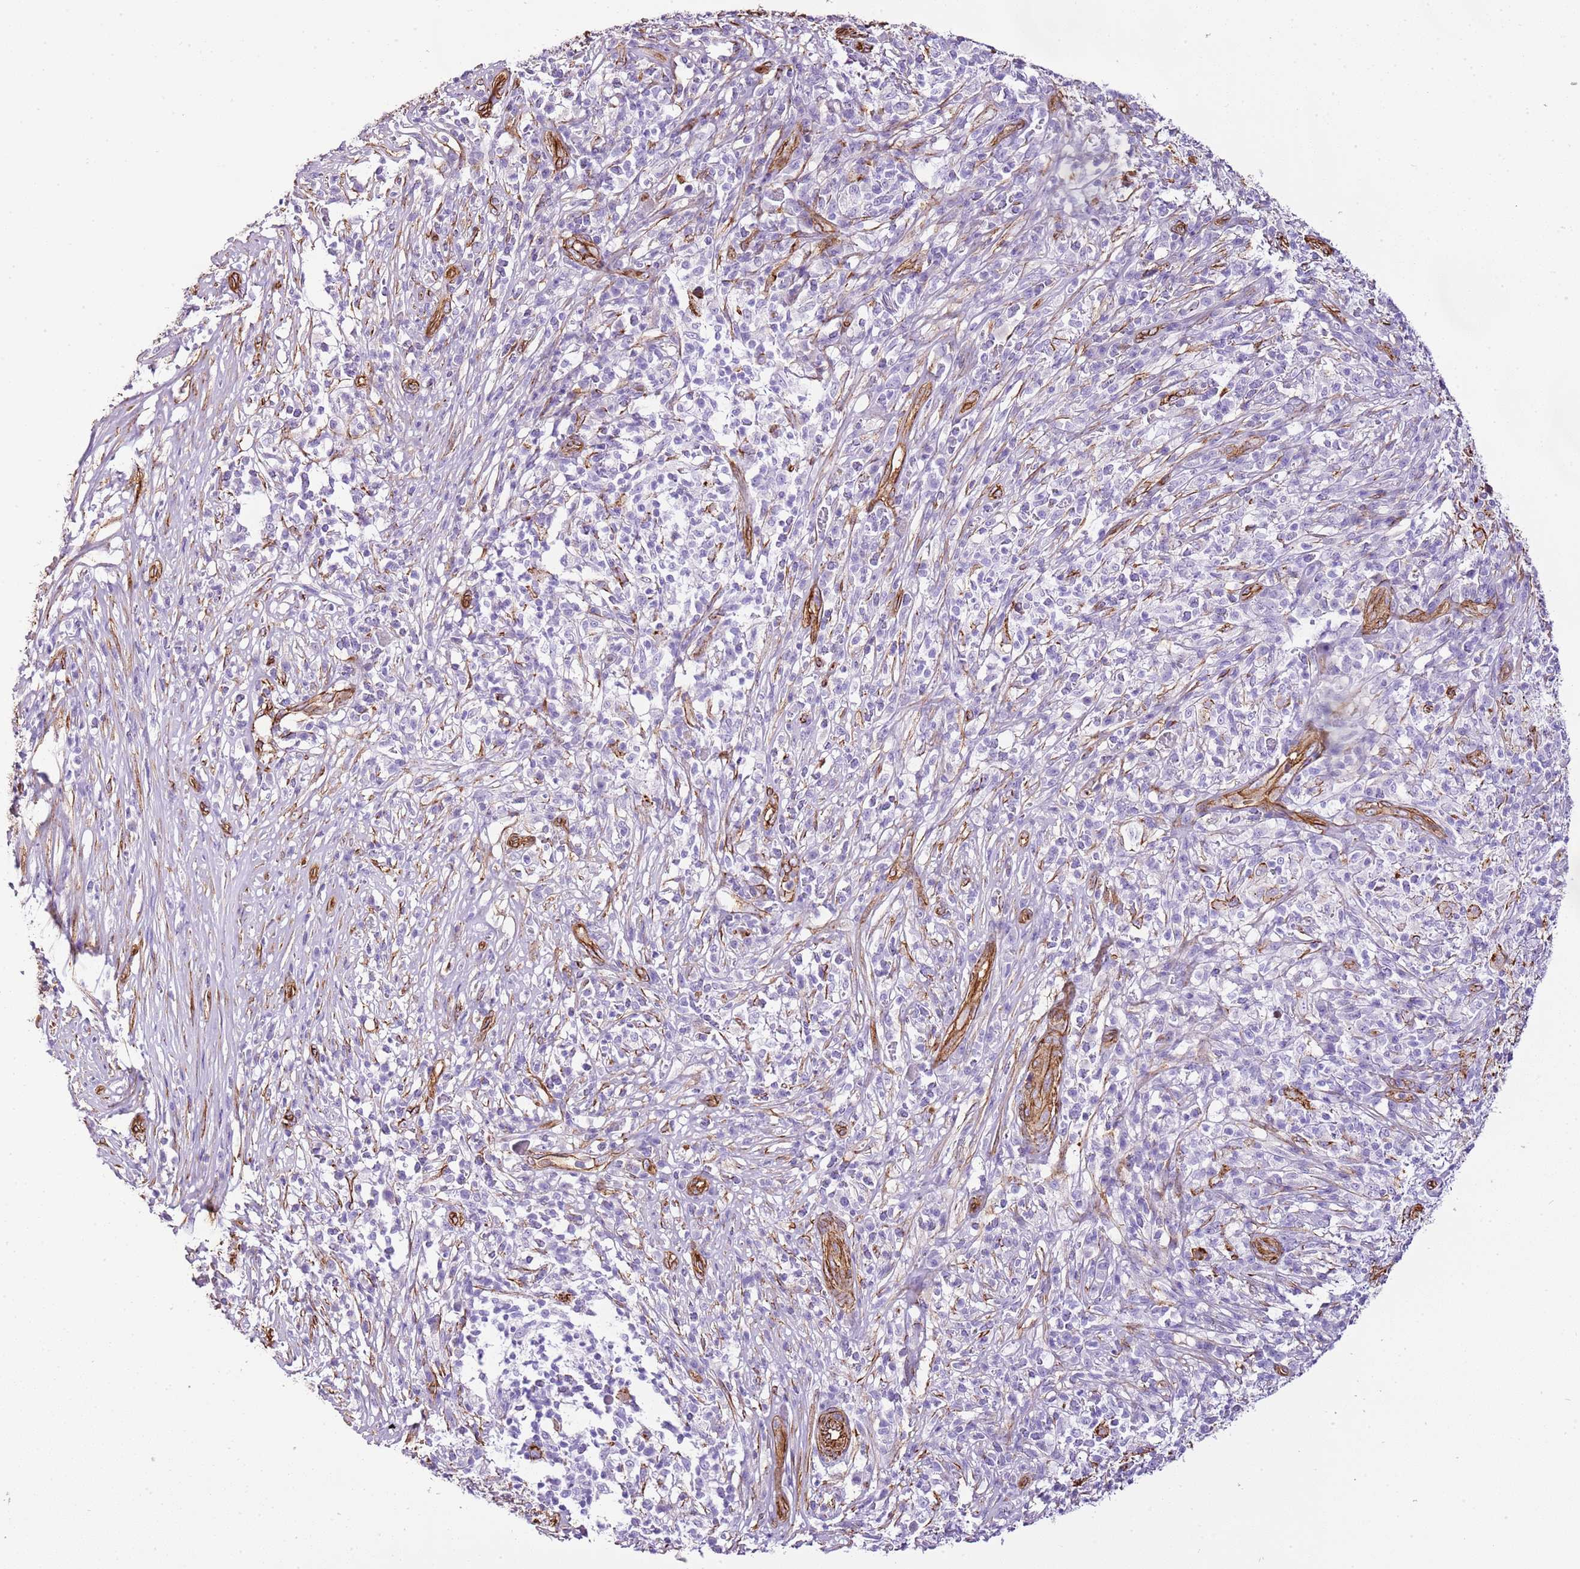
{"staining": {"intensity": "negative", "quantity": "none", "location": "none"}, "tissue": "melanoma", "cell_type": "Tumor cells", "image_type": "cancer", "snomed": [{"axis": "morphology", "description": "Malignant melanoma, NOS"}, {"axis": "topography", "description": "Skin"}], "caption": "Image shows no significant protein positivity in tumor cells of melanoma.", "gene": "CTDSPL", "patient": {"sex": "male", "age": 66}}